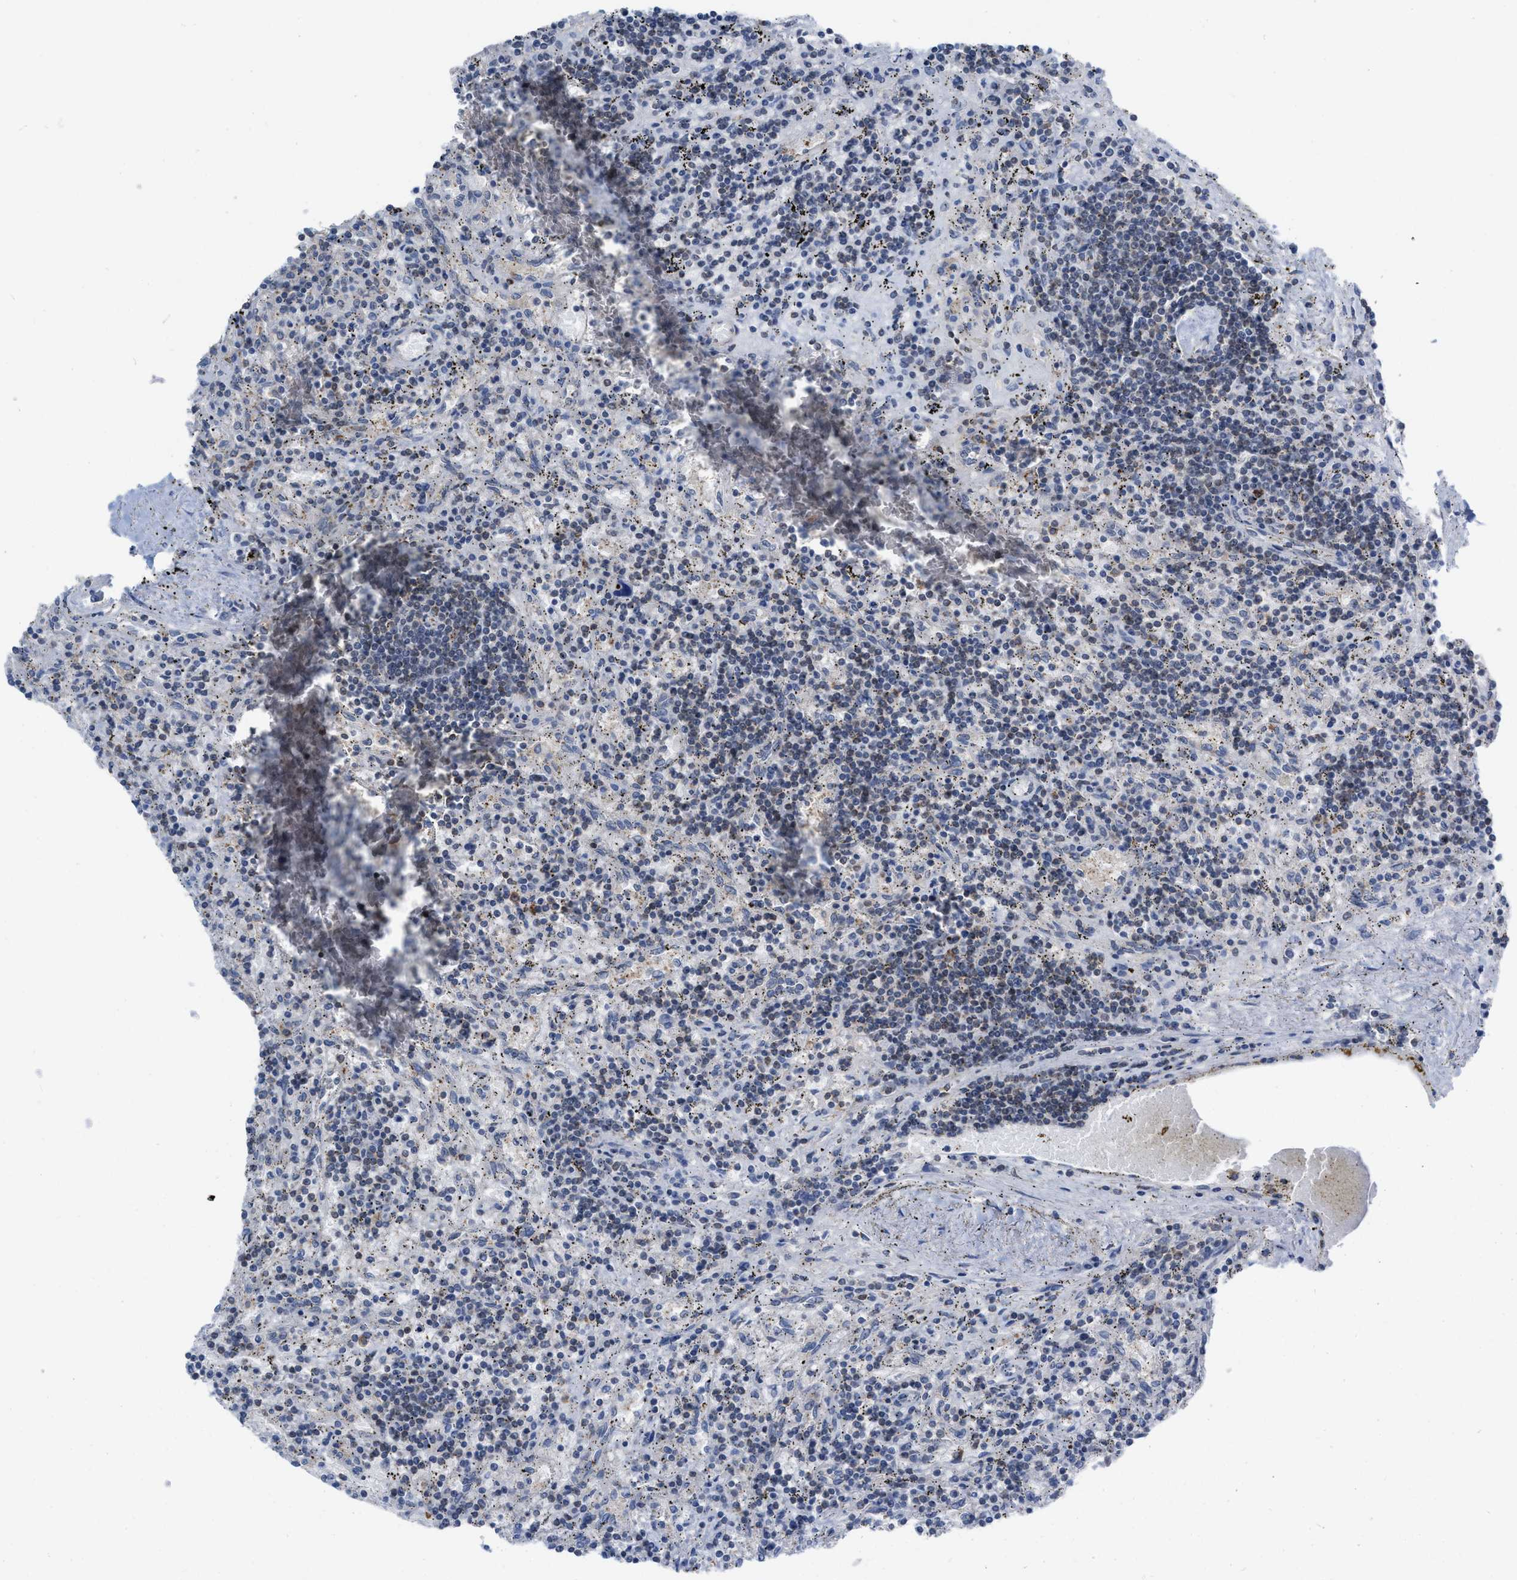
{"staining": {"intensity": "weak", "quantity": "<25%", "location": "cytoplasmic/membranous"}, "tissue": "lymphoma", "cell_type": "Tumor cells", "image_type": "cancer", "snomed": [{"axis": "morphology", "description": "Malignant lymphoma, non-Hodgkin's type, Low grade"}, {"axis": "topography", "description": "Spleen"}], "caption": "This is an immunohistochemistry photomicrograph of human lymphoma. There is no expression in tumor cells.", "gene": "BAIAP2L1", "patient": {"sex": "male", "age": 76}}